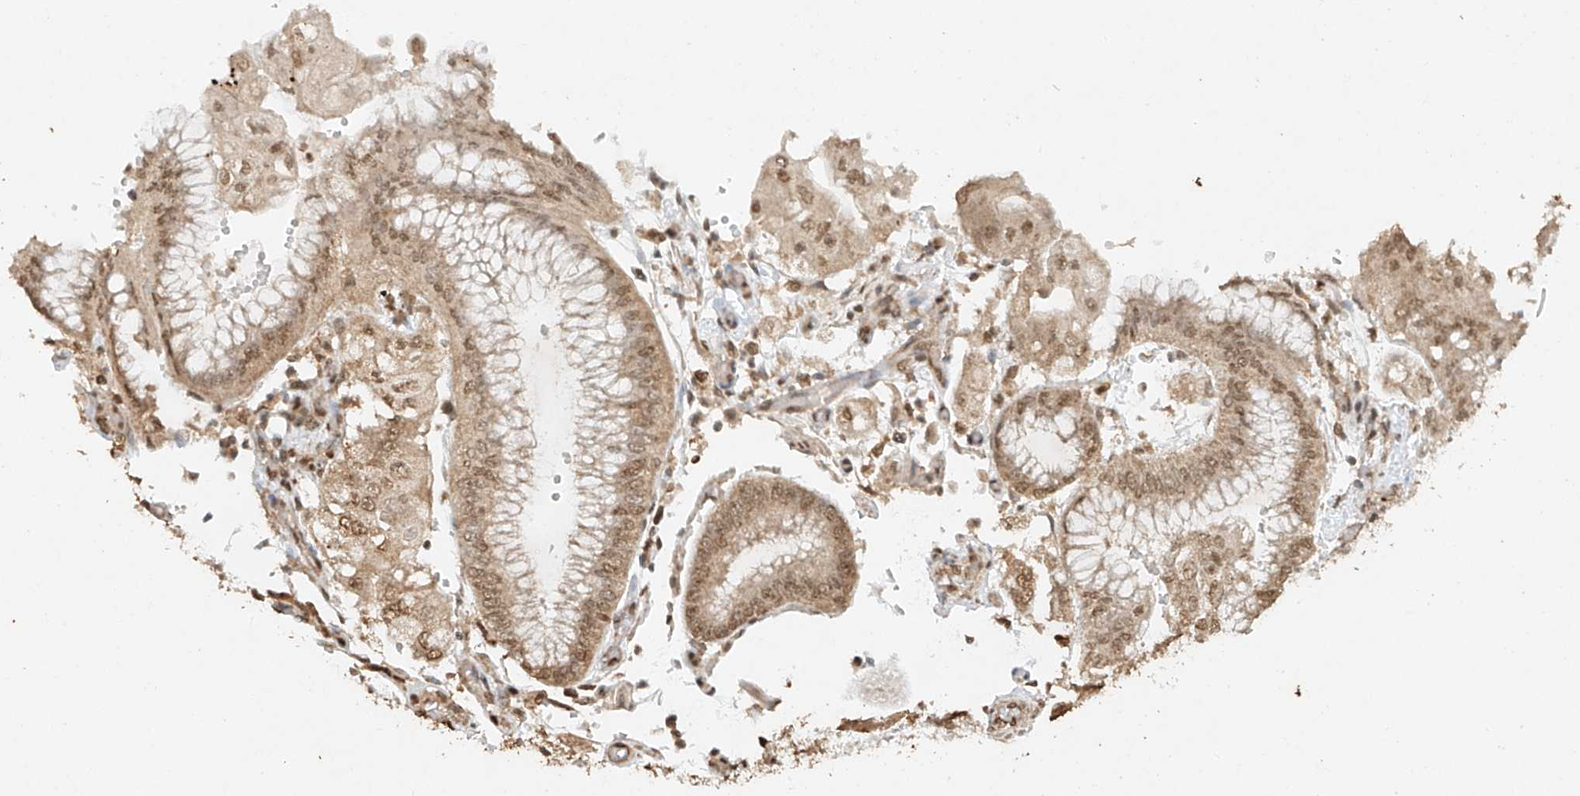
{"staining": {"intensity": "moderate", "quantity": ">75%", "location": "cytoplasmic/membranous,nuclear"}, "tissue": "stomach cancer", "cell_type": "Tumor cells", "image_type": "cancer", "snomed": [{"axis": "morphology", "description": "Adenocarcinoma, NOS"}, {"axis": "topography", "description": "Stomach"}], "caption": "Stomach cancer (adenocarcinoma) was stained to show a protein in brown. There is medium levels of moderate cytoplasmic/membranous and nuclear positivity in about >75% of tumor cells.", "gene": "TIGAR", "patient": {"sex": "male", "age": 76}}